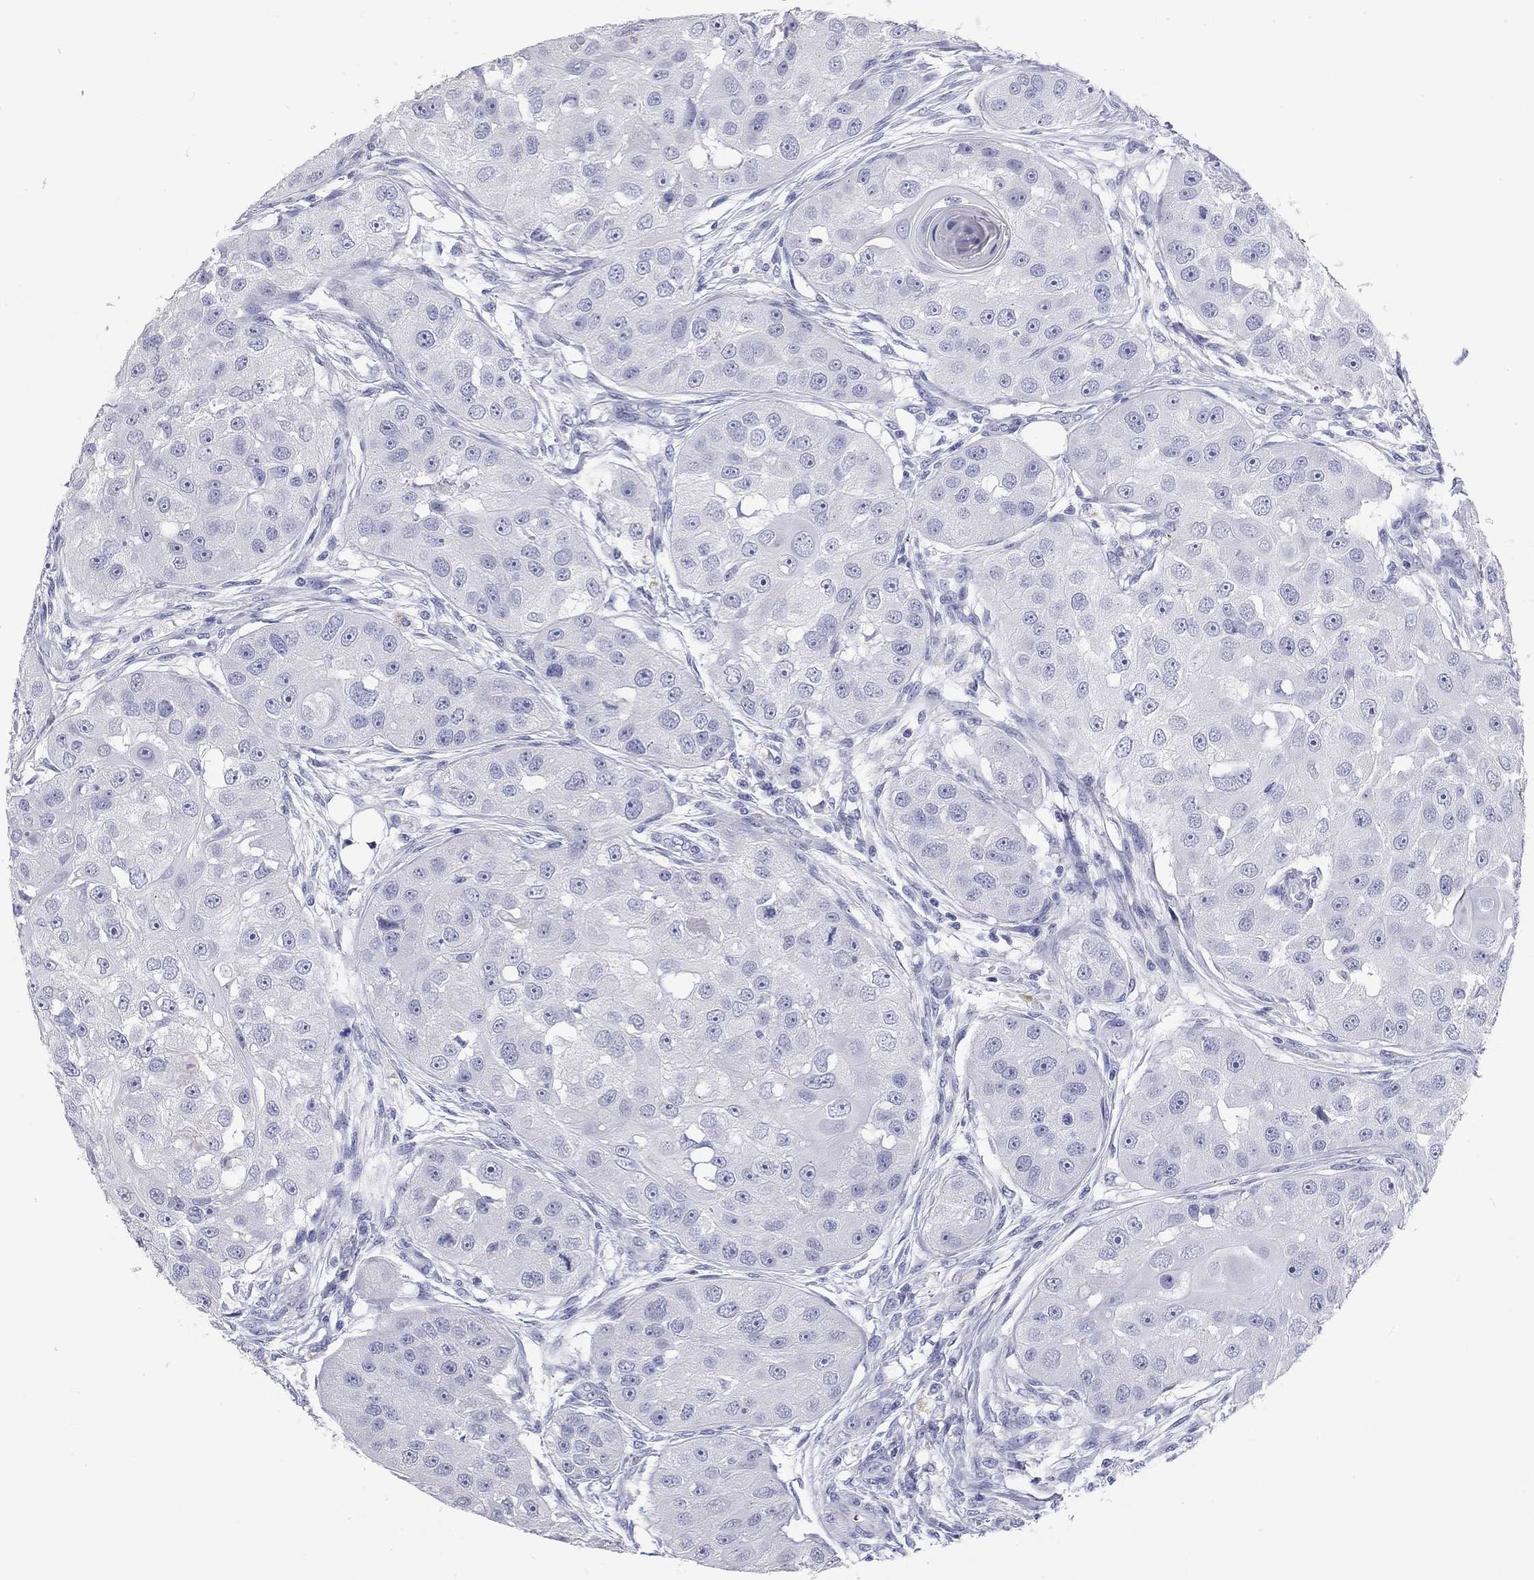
{"staining": {"intensity": "negative", "quantity": "none", "location": "none"}, "tissue": "head and neck cancer", "cell_type": "Tumor cells", "image_type": "cancer", "snomed": [{"axis": "morphology", "description": "Squamous cell carcinoma, NOS"}, {"axis": "topography", "description": "Head-Neck"}], "caption": "The histopathology image exhibits no staining of tumor cells in head and neck cancer (squamous cell carcinoma).", "gene": "PHOX2B", "patient": {"sex": "male", "age": 51}}